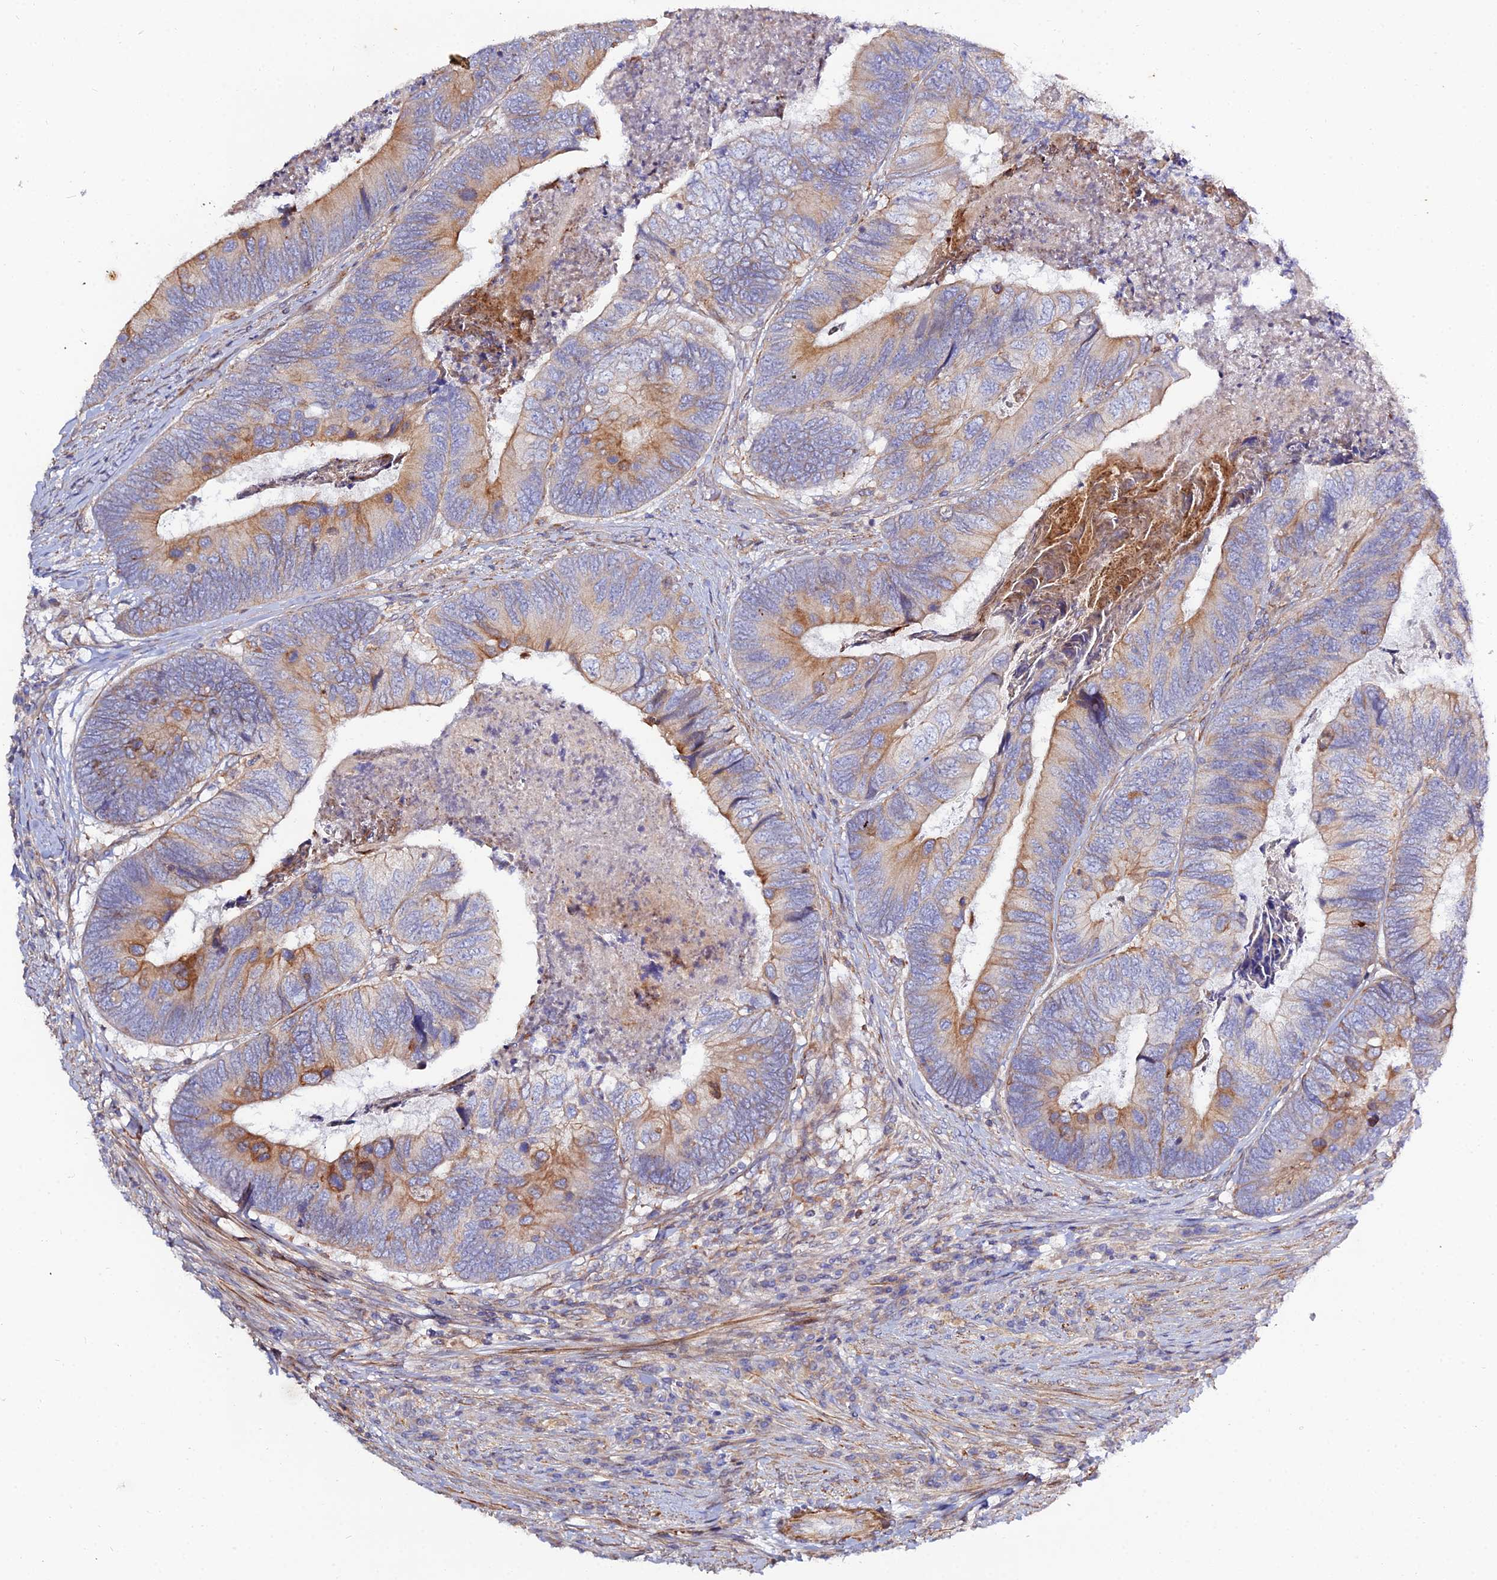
{"staining": {"intensity": "moderate", "quantity": "25%-75%", "location": "cytoplasmic/membranous"}, "tissue": "colorectal cancer", "cell_type": "Tumor cells", "image_type": "cancer", "snomed": [{"axis": "morphology", "description": "Adenocarcinoma, NOS"}, {"axis": "topography", "description": "Colon"}], "caption": "Approximately 25%-75% of tumor cells in human colorectal cancer (adenocarcinoma) display moderate cytoplasmic/membranous protein staining as visualized by brown immunohistochemical staining.", "gene": "ARL6IP1", "patient": {"sex": "female", "age": 67}}